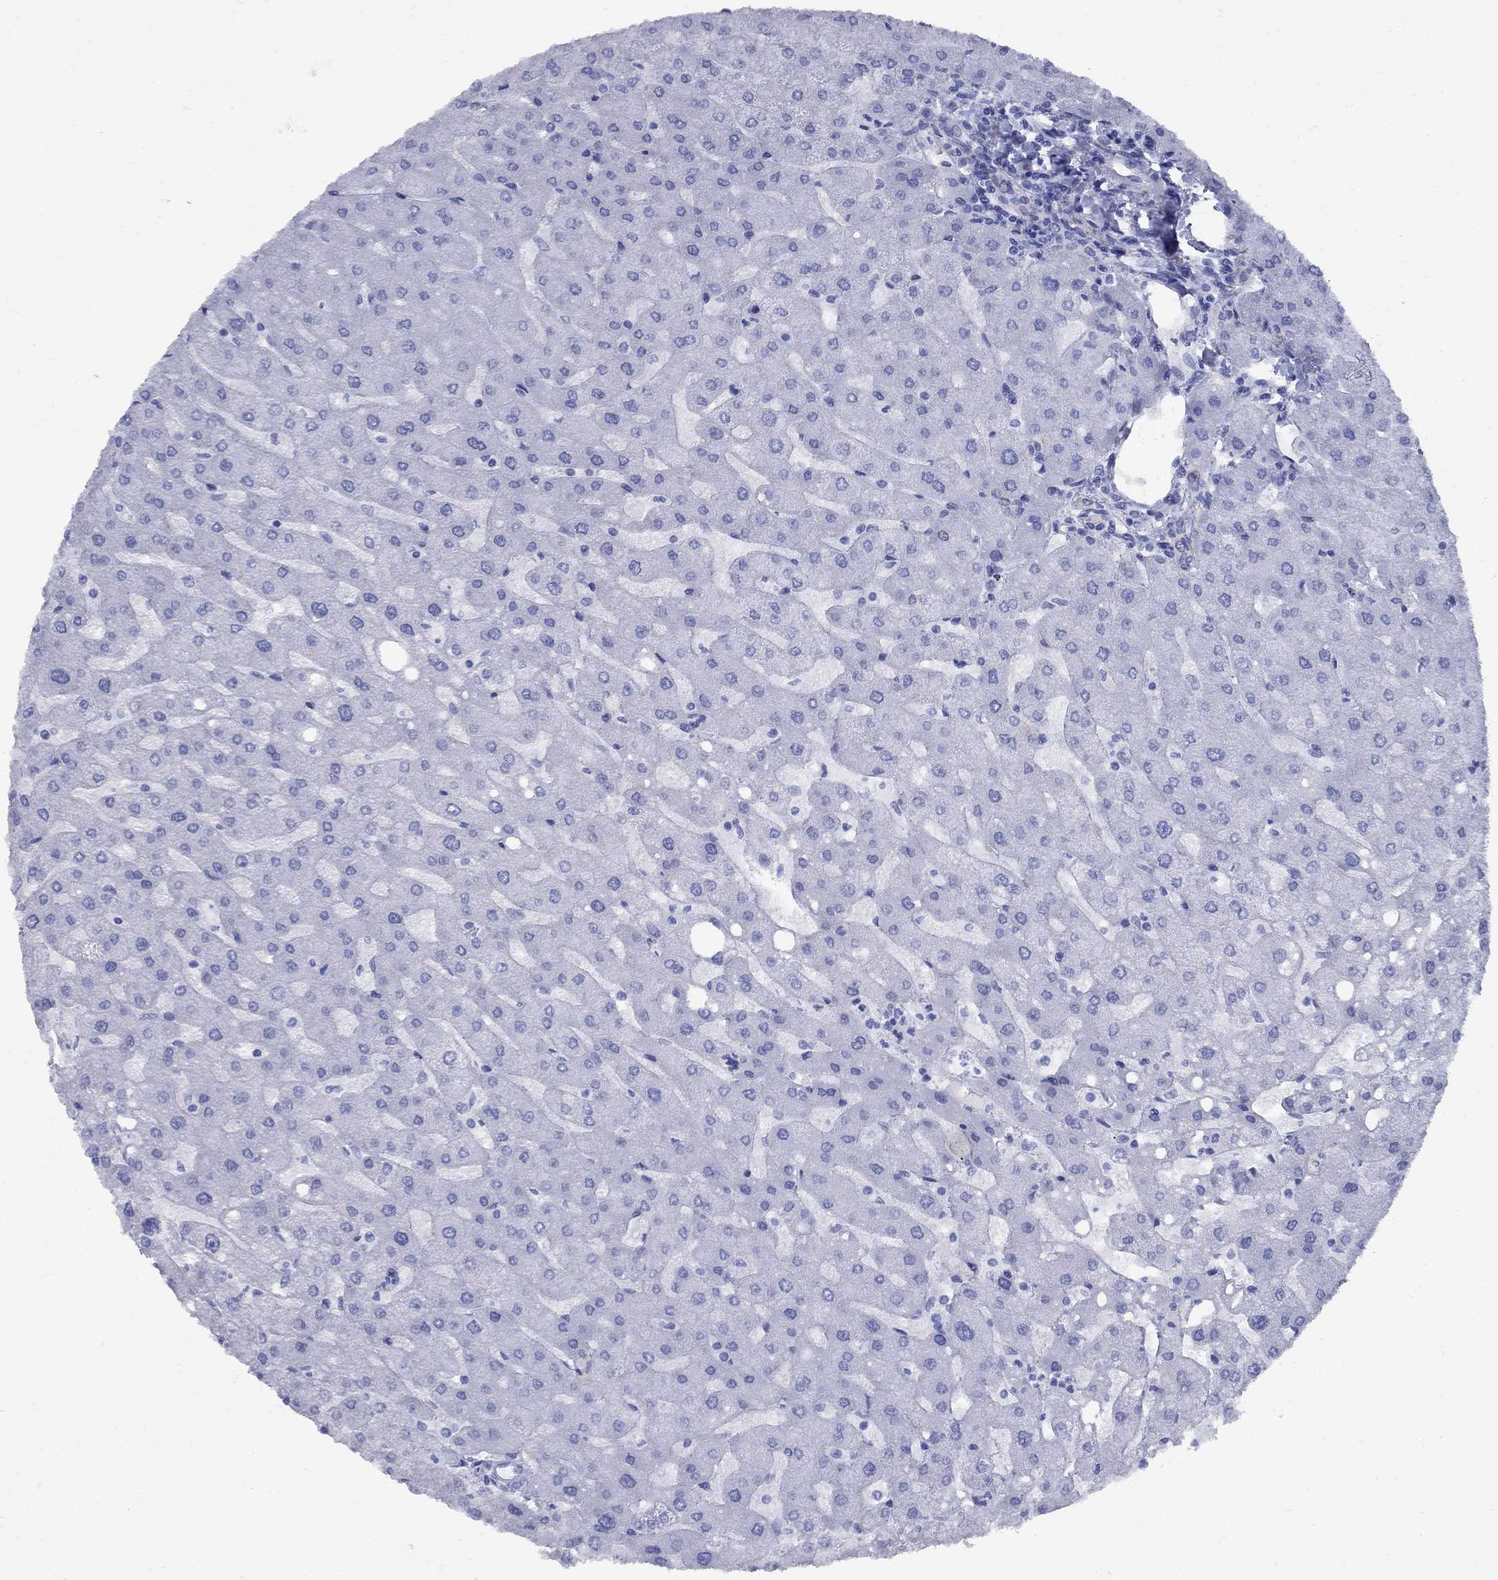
{"staining": {"intensity": "negative", "quantity": "none", "location": "none"}, "tissue": "liver", "cell_type": "Cholangiocytes", "image_type": "normal", "snomed": [{"axis": "morphology", "description": "Normal tissue, NOS"}, {"axis": "topography", "description": "Liver"}], "caption": "Histopathology image shows no significant protein staining in cholangiocytes of normal liver.", "gene": "CD1A", "patient": {"sex": "male", "age": 67}}